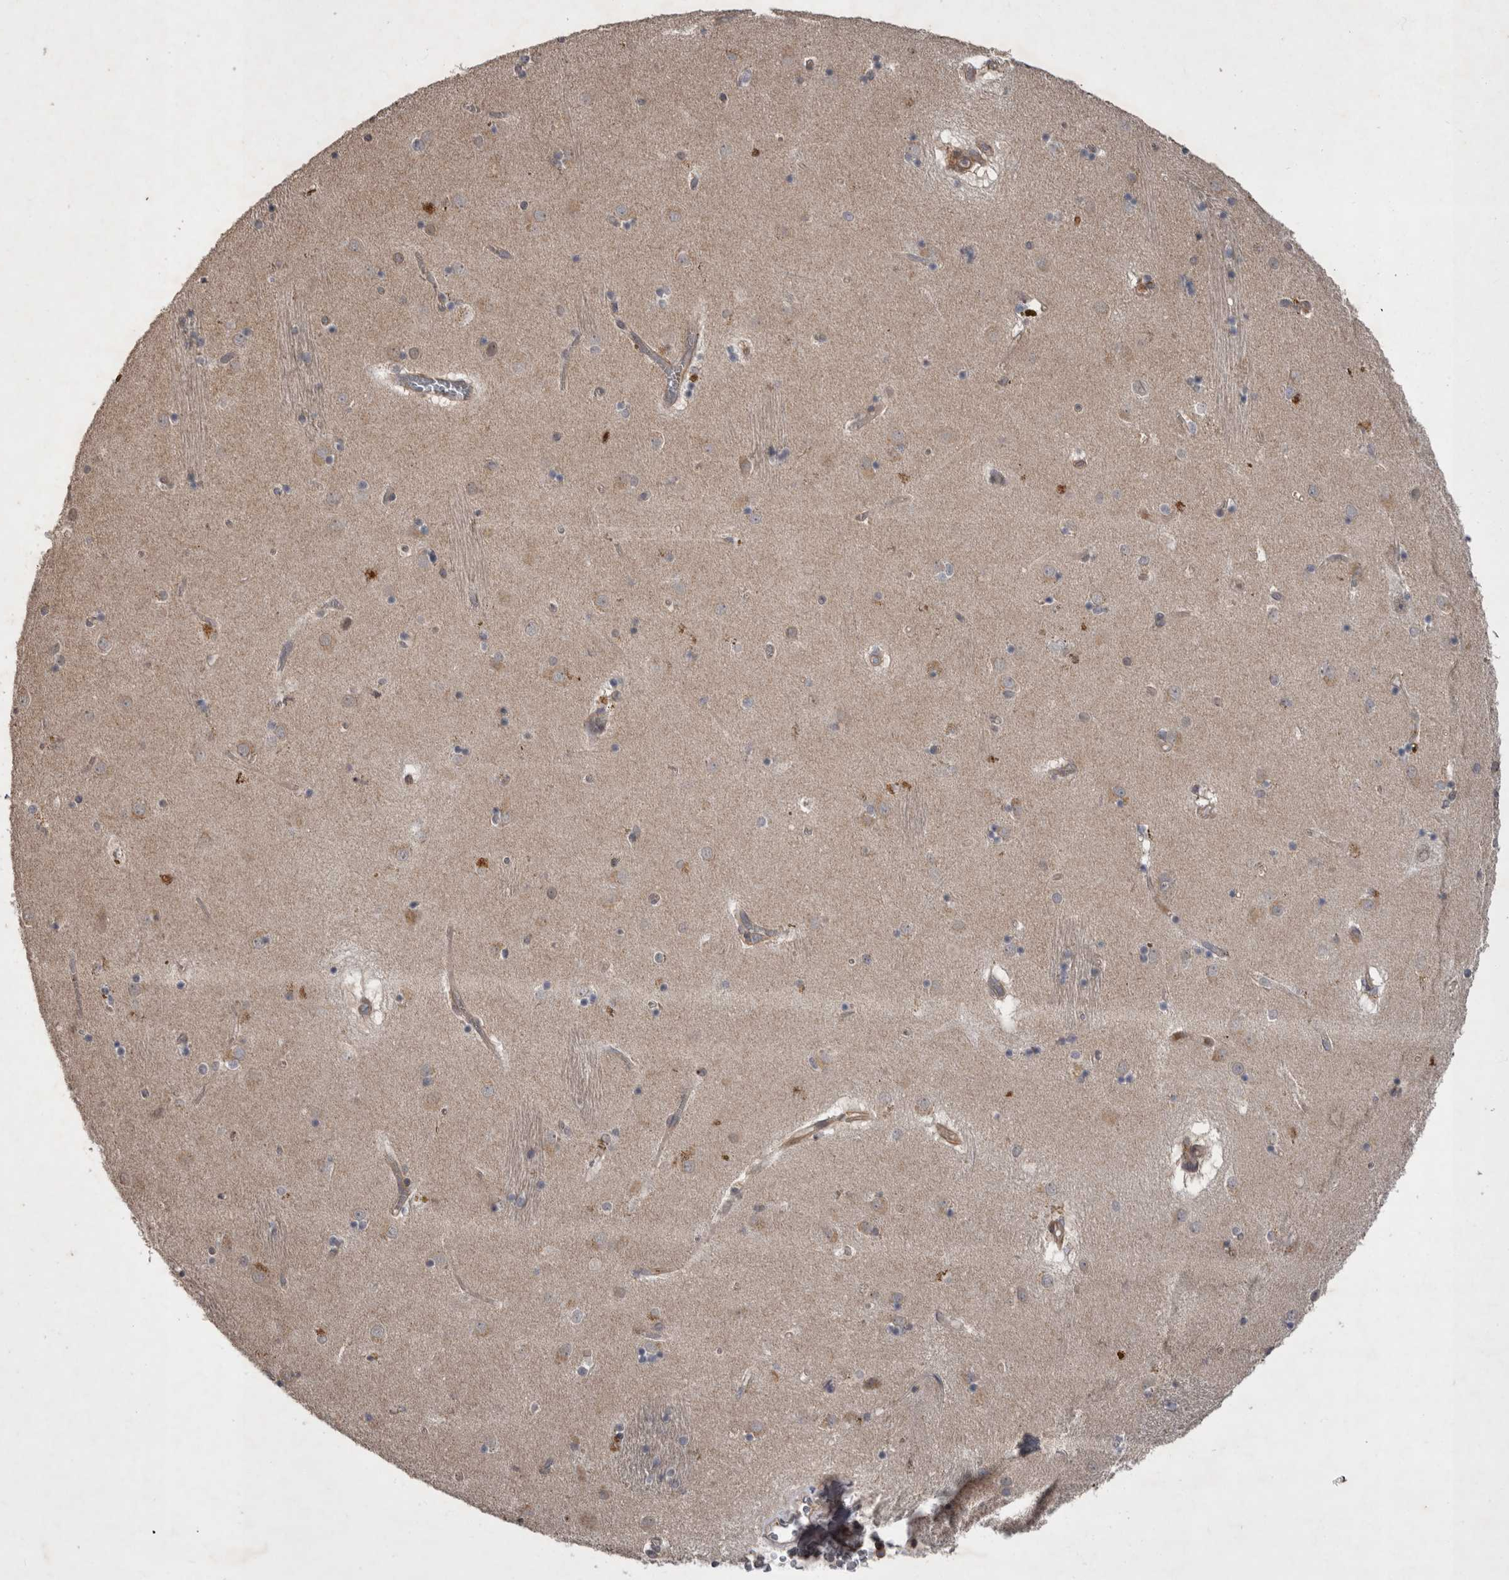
{"staining": {"intensity": "weak", "quantity": "<25%", "location": "cytoplasmic/membranous"}, "tissue": "caudate", "cell_type": "Glial cells", "image_type": "normal", "snomed": [{"axis": "morphology", "description": "Normal tissue, NOS"}, {"axis": "topography", "description": "Lateral ventricle wall"}], "caption": "Immunohistochemistry (IHC) of normal caudate displays no staining in glial cells. The staining is performed using DAB (3,3'-diaminobenzidine) brown chromogen with nuclei counter-stained in using hematoxylin.", "gene": "SPATA48", "patient": {"sex": "male", "age": 70}}